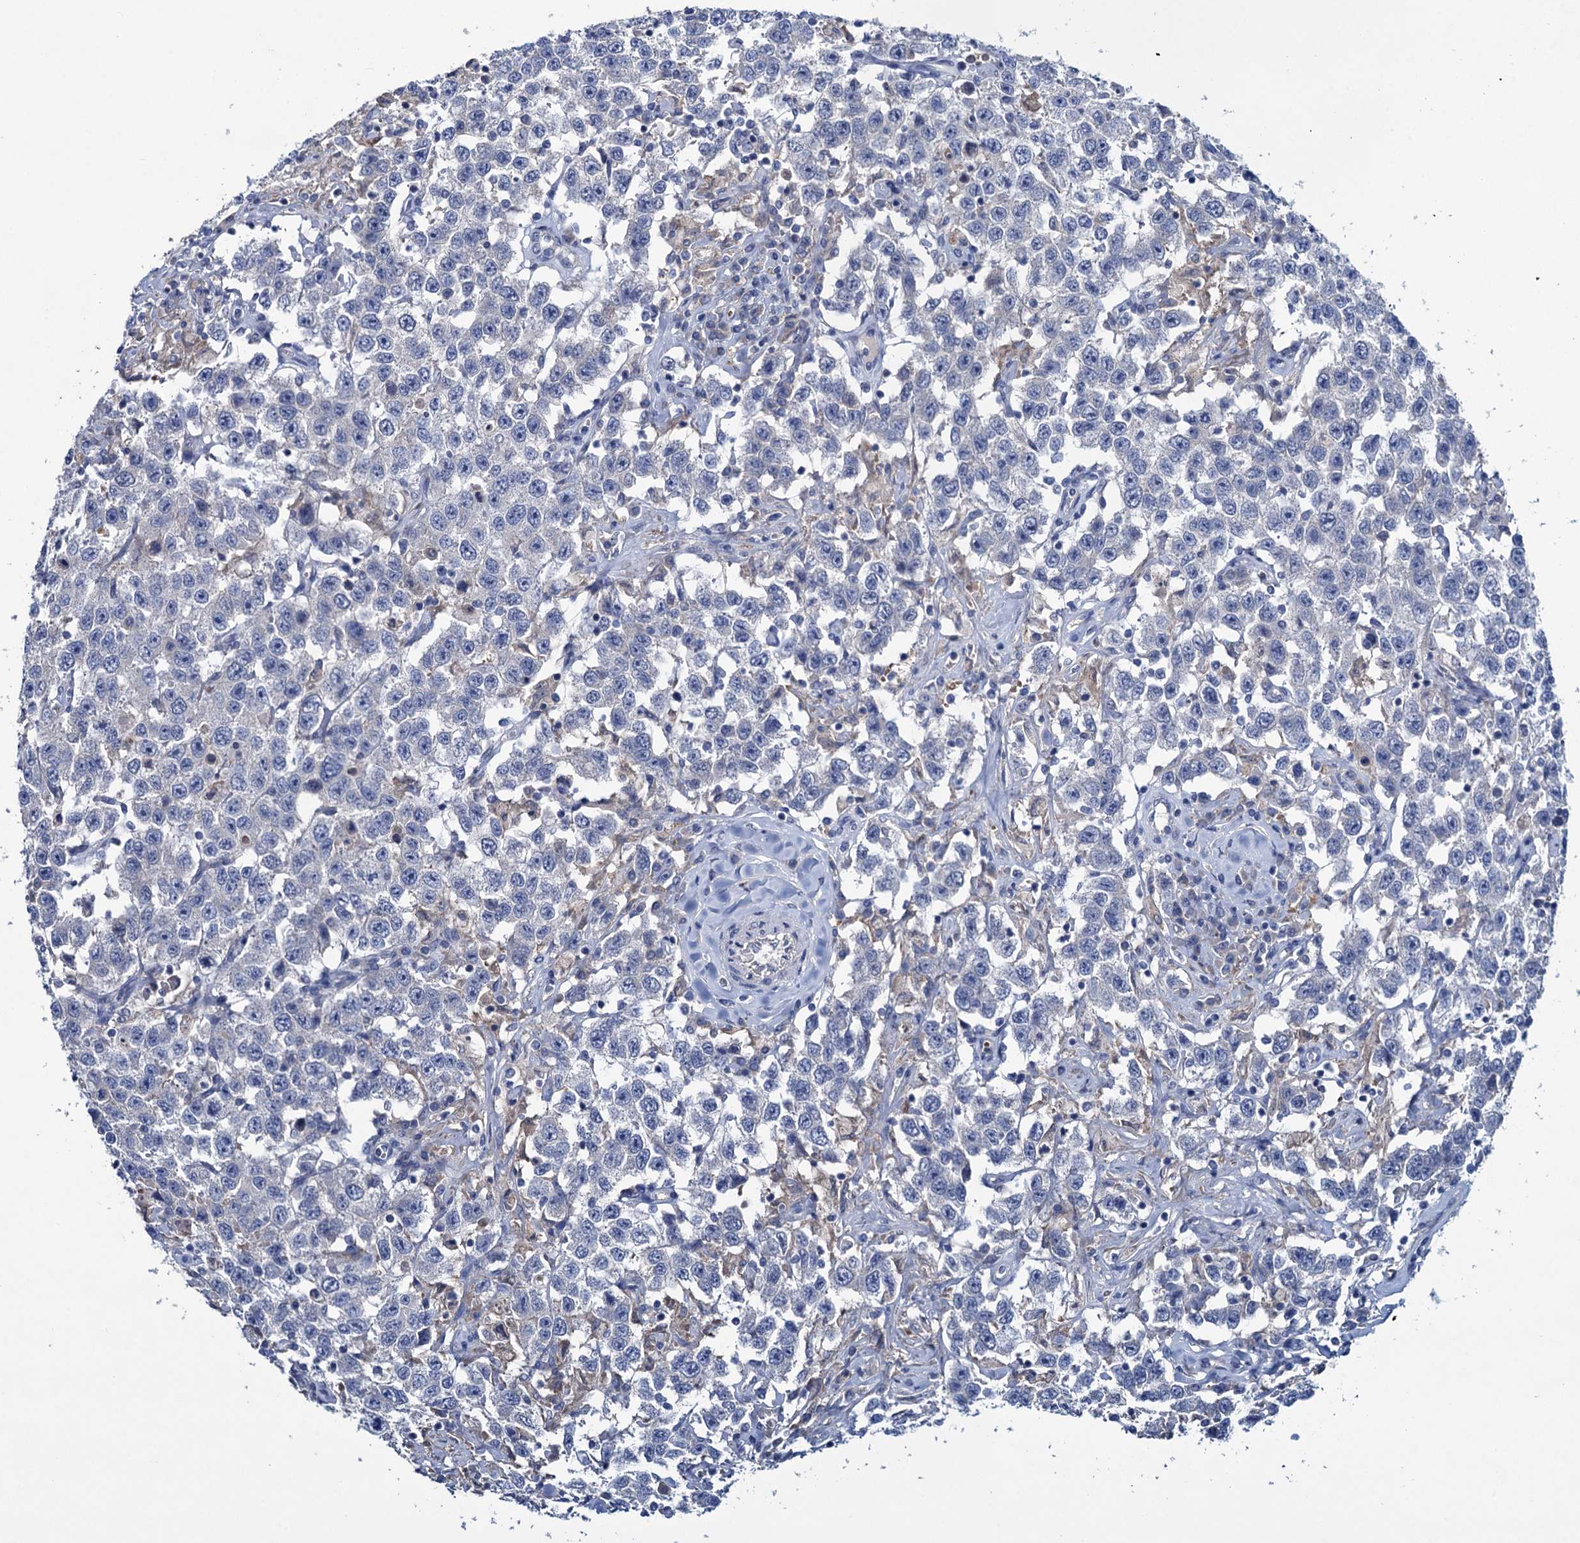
{"staining": {"intensity": "negative", "quantity": "none", "location": "none"}, "tissue": "testis cancer", "cell_type": "Tumor cells", "image_type": "cancer", "snomed": [{"axis": "morphology", "description": "Seminoma, NOS"}, {"axis": "topography", "description": "Testis"}], "caption": "Seminoma (testis) was stained to show a protein in brown. There is no significant staining in tumor cells.", "gene": "RTKN2", "patient": {"sex": "male", "age": 41}}